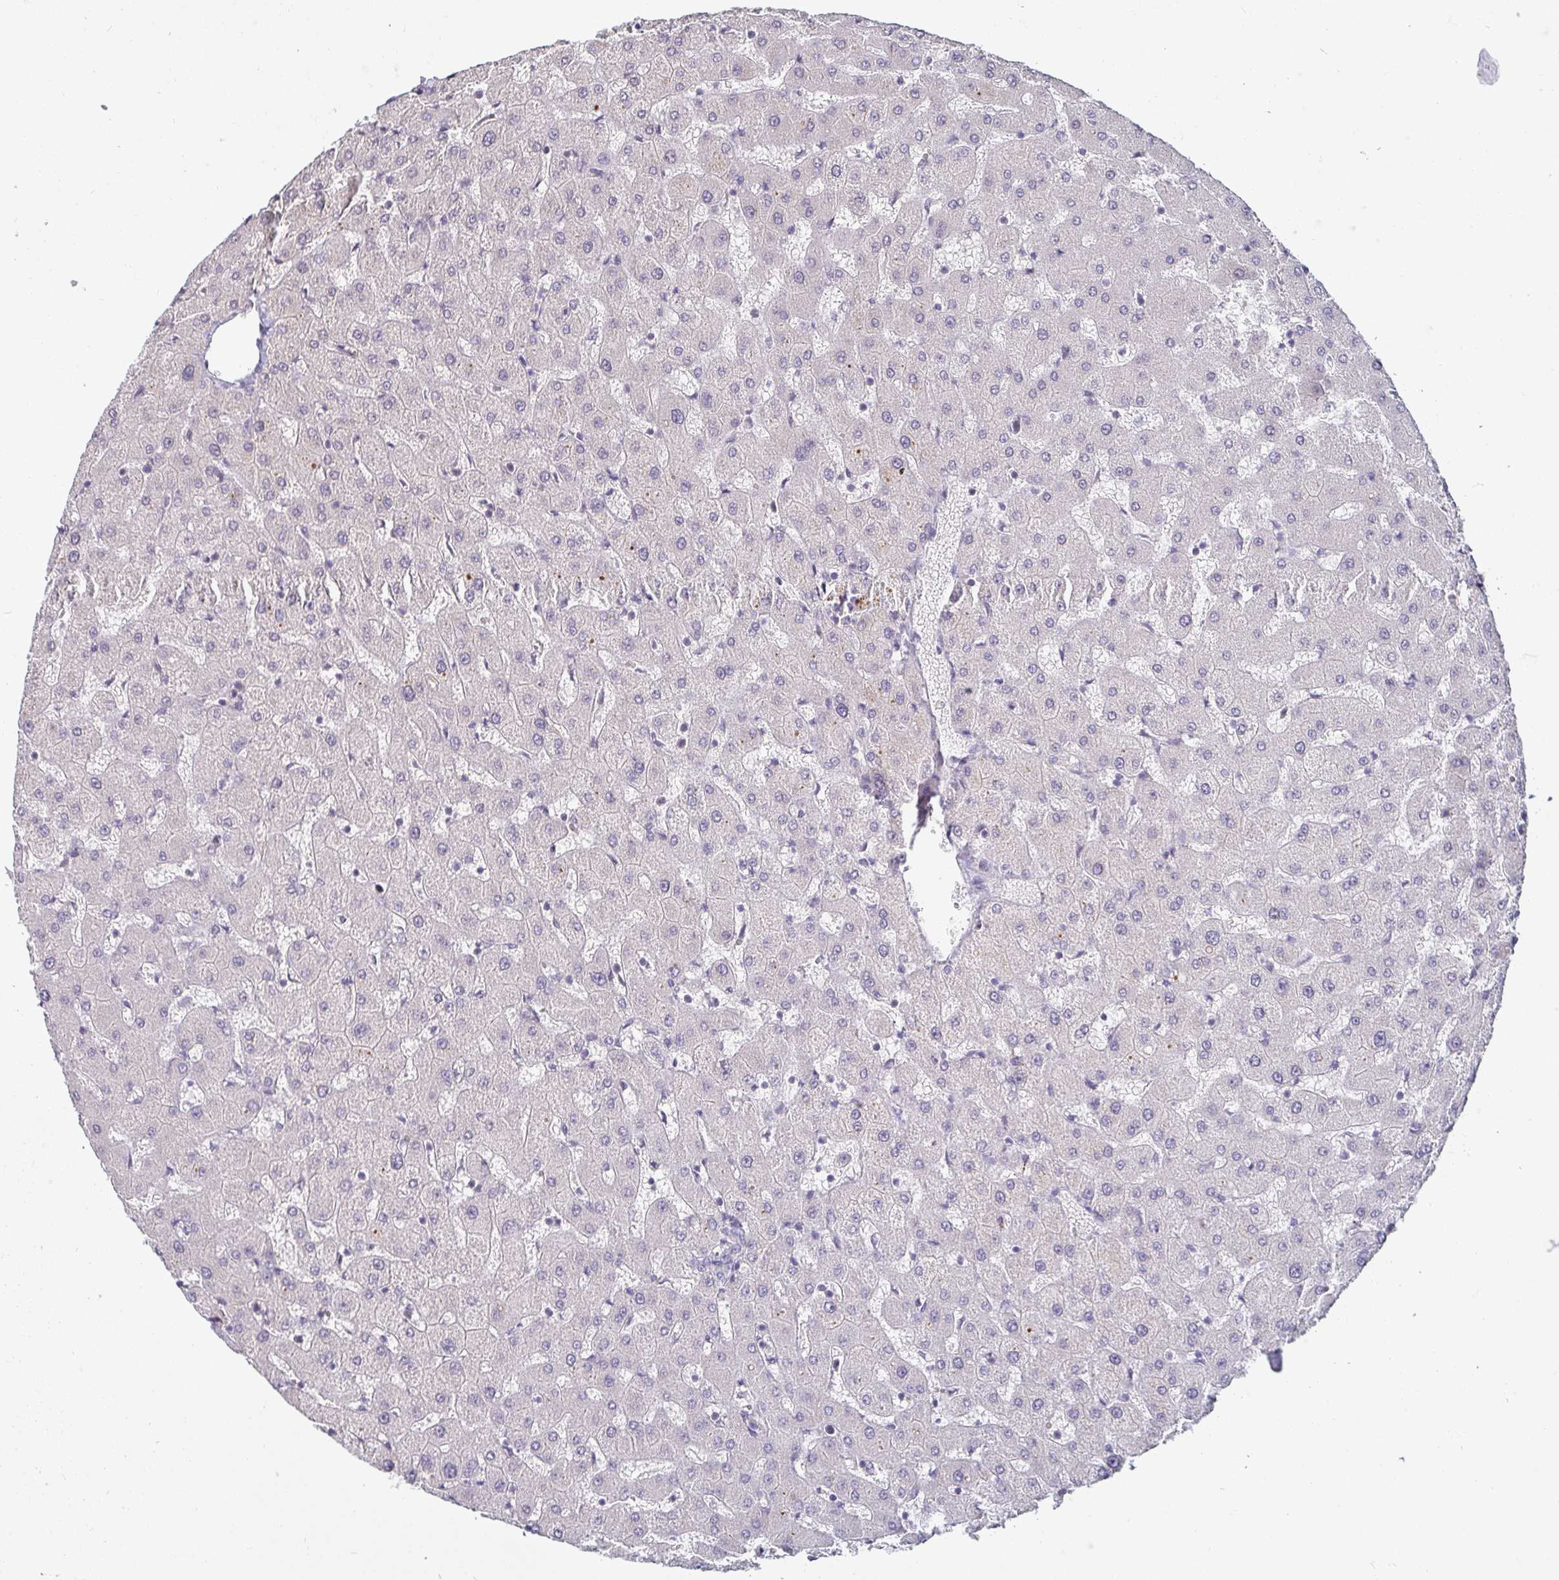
{"staining": {"intensity": "negative", "quantity": "none", "location": "none"}, "tissue": "liver", "cell_type": "Cholangiocytes", "image_type": "normal", "snomed": [{"axis": "morphology", "description": "Normal tissue, NOS"}, {"axis": "topography", "description": "Liver"}], "caption": "Immunohistochemical staining of benign liver reveals no significant positivity in cholangiocytes. (Brightfield microscopy of DAB (3,3'-diaminobenzidine) immunohistochemistry at high magnification).", "gene": "ANLN", "patient": {"sex": "female", "age": 63}}